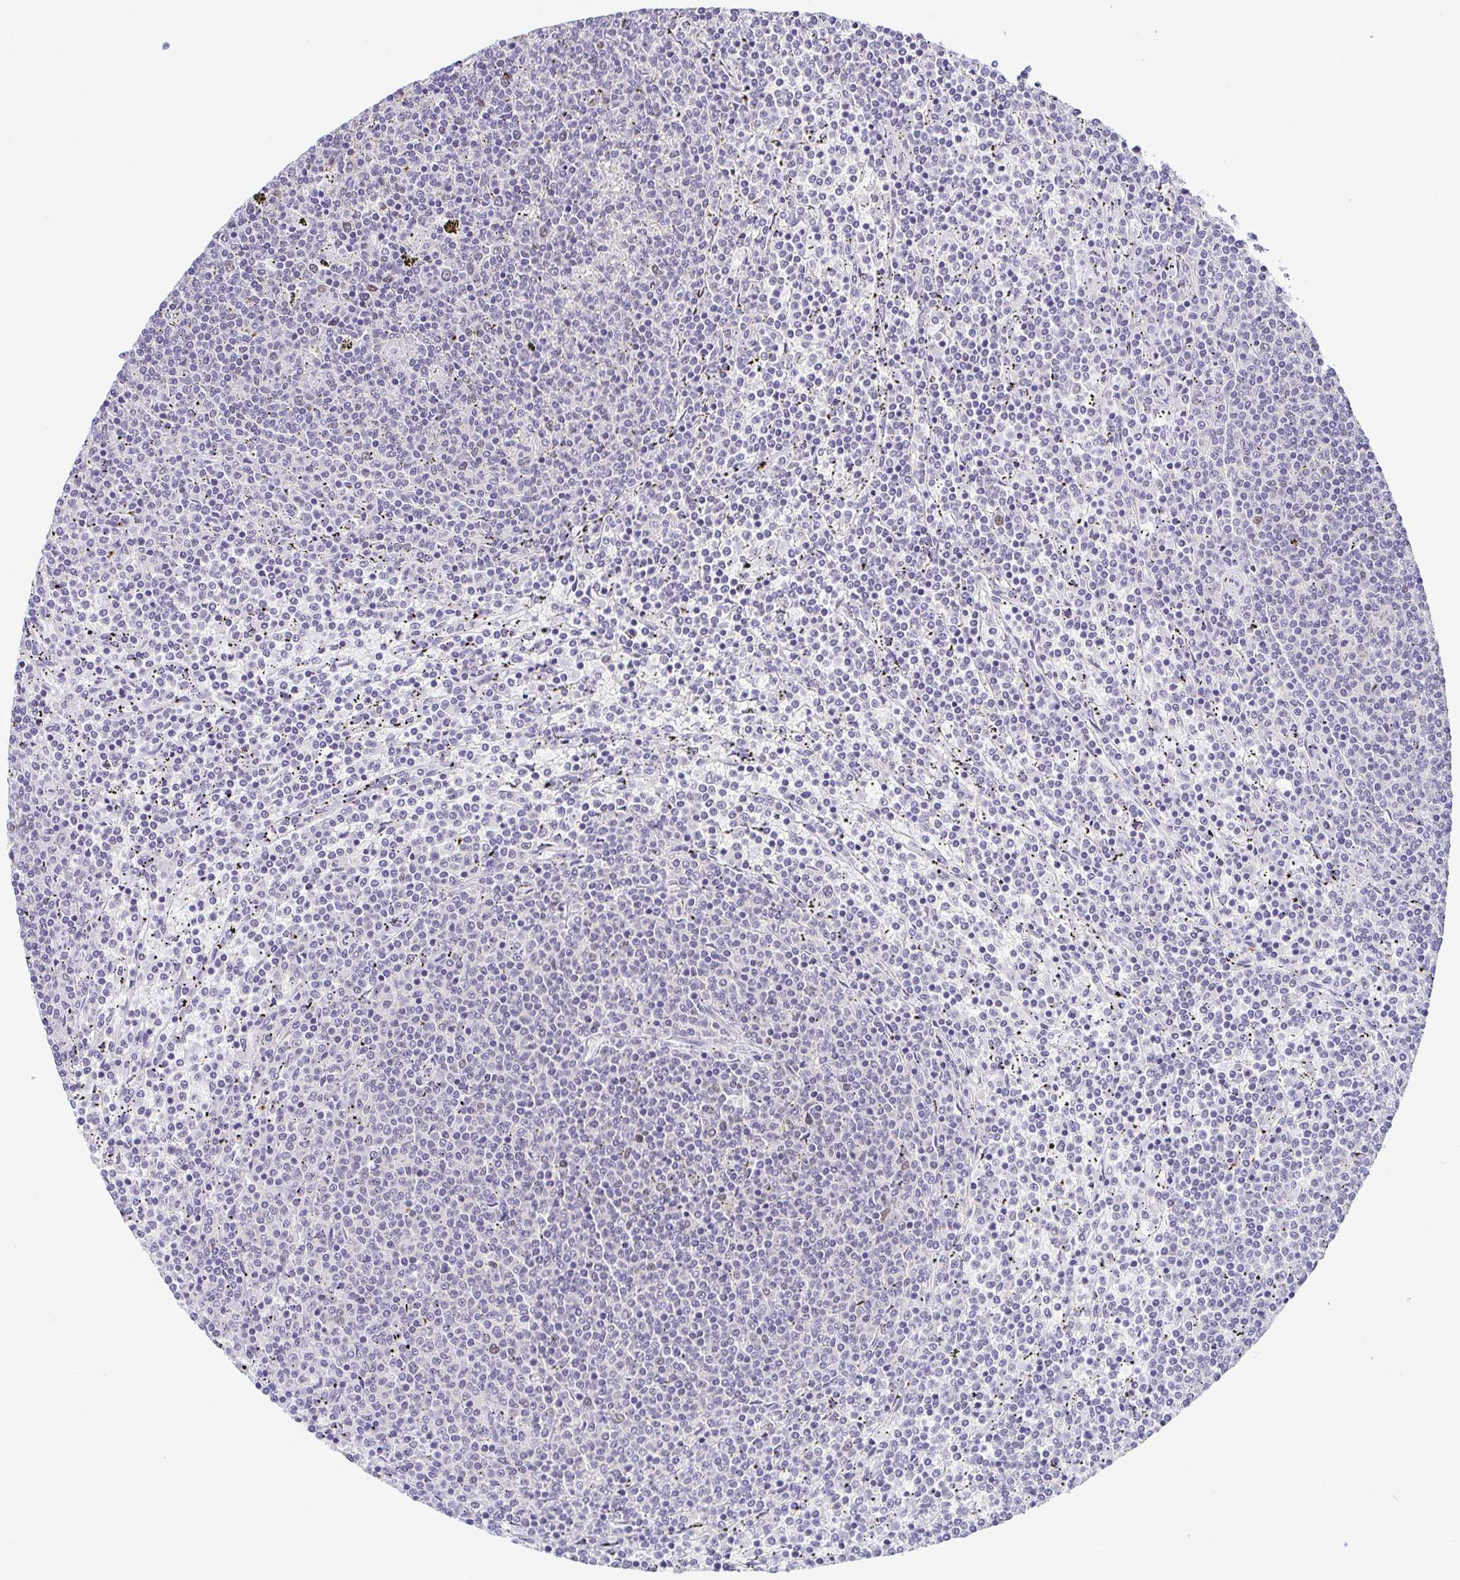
{"staining": {"intensity": "negative", "quantity": "none", "location": "none"}, "tissue": "lymphoma", "cell_type": "Tumor cells", "image_type": "cancer", "snomed": [{"axis": "morphology", "description": "Malignant lymphoma, non-Hodgkin's type, Low grade"}, {"axis": "topography", "description": "Spleen"}], "caption": "A high-resolution image shows immunohistochemistry (IHC) staining of lymphoma, which demonstrates no significant expression in tumor cells.", "gene": "TCF3", "patient": {"sex": "female", "age": 50}}